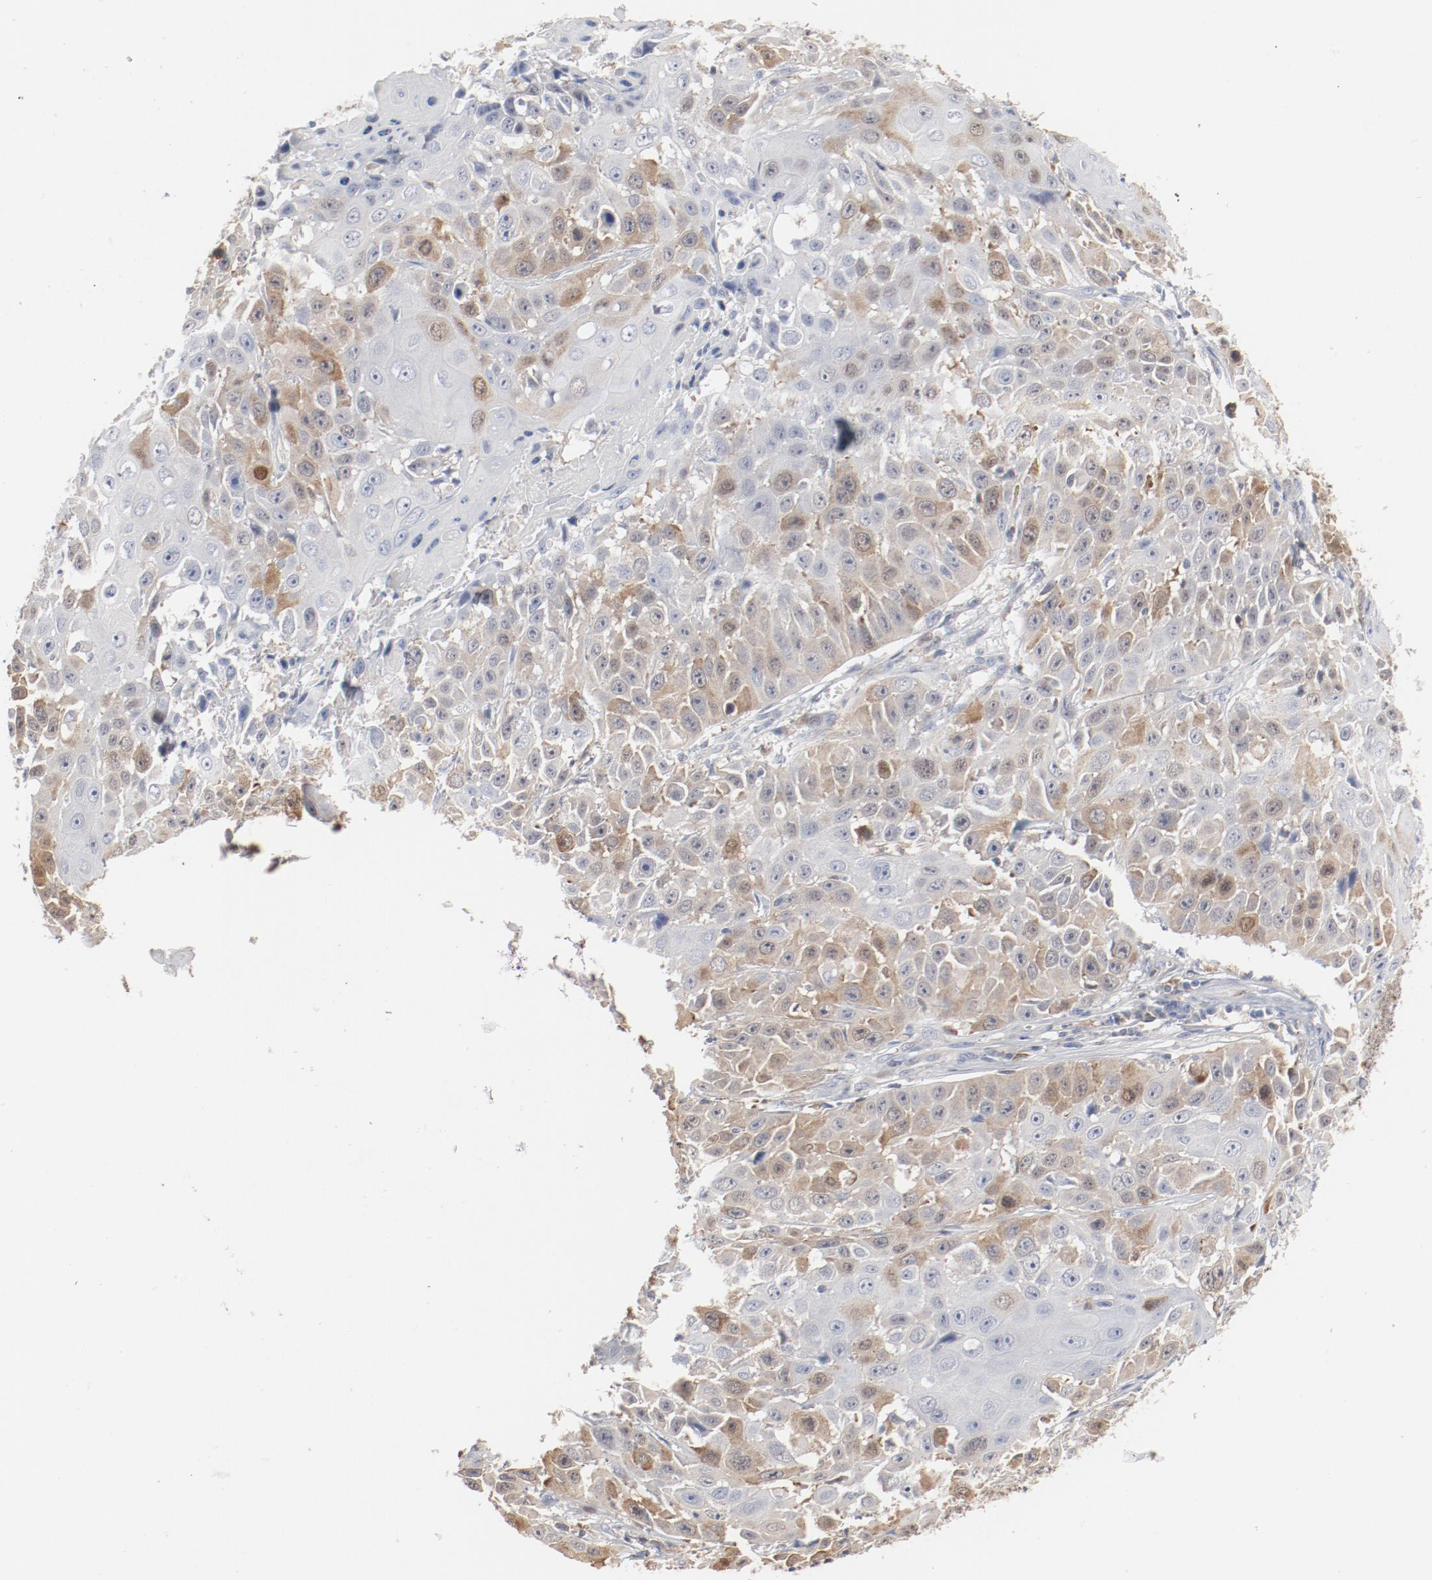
{"staining": {"intensity": "weak", "quantity": "25%-75%", "location": "cytoplasmic/membranous"}, "tissue": "cervical cancer", "cell_type": "Tumor cells", "image_type": "cancer", "snomed": [{"axis": "morphology", "description": "Squamous cell carcinoma, NOS"}, {"axis": "topography", "description": "Cervix"}], "caption": "Cervical squamous cell carcinoma stained with IHC demonstrates weak cytoplasmic/membranous positivity in approximately 25%-75% of tumor cells.", "gene": "CDK1", "patient": {"sex": "female", "age": 39}}